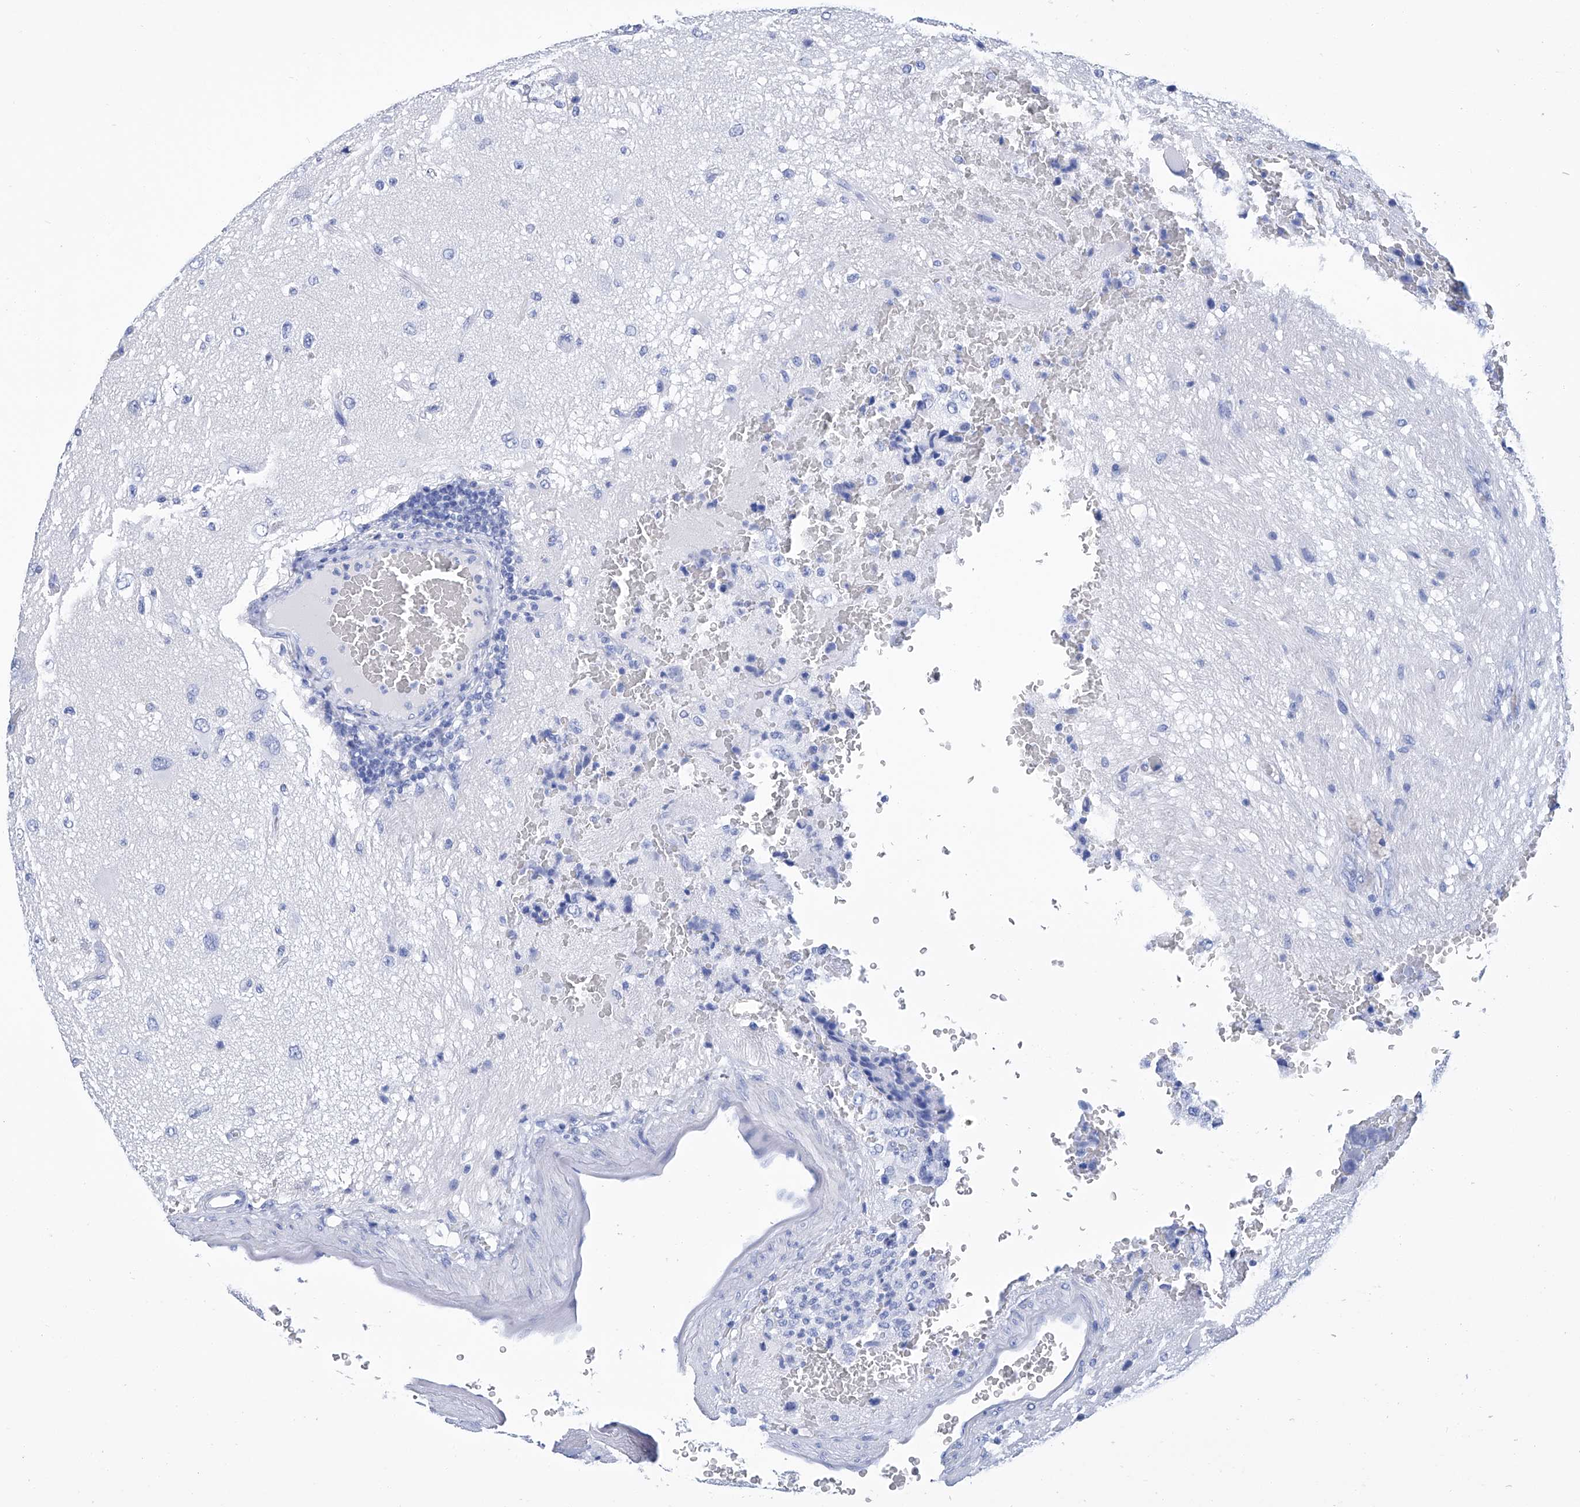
{"staining": {"intensity": "negative", "quantity": "none", "location": "none"}, "tissue": "glioma", "cell_type": "Tumor cells", "image_type": "cancer", "snomed": [{"axis": "morphology", "description": "Glioma, malignant, High grade"}, {"axis": "topography", "description": "pancreas cauda"}], "caption": "Glioma was stained to show a protein in brown. There is no significant positivity in tumor cells.", "gene": "GPT", "patient": {"sex": "male", "age": 60}}